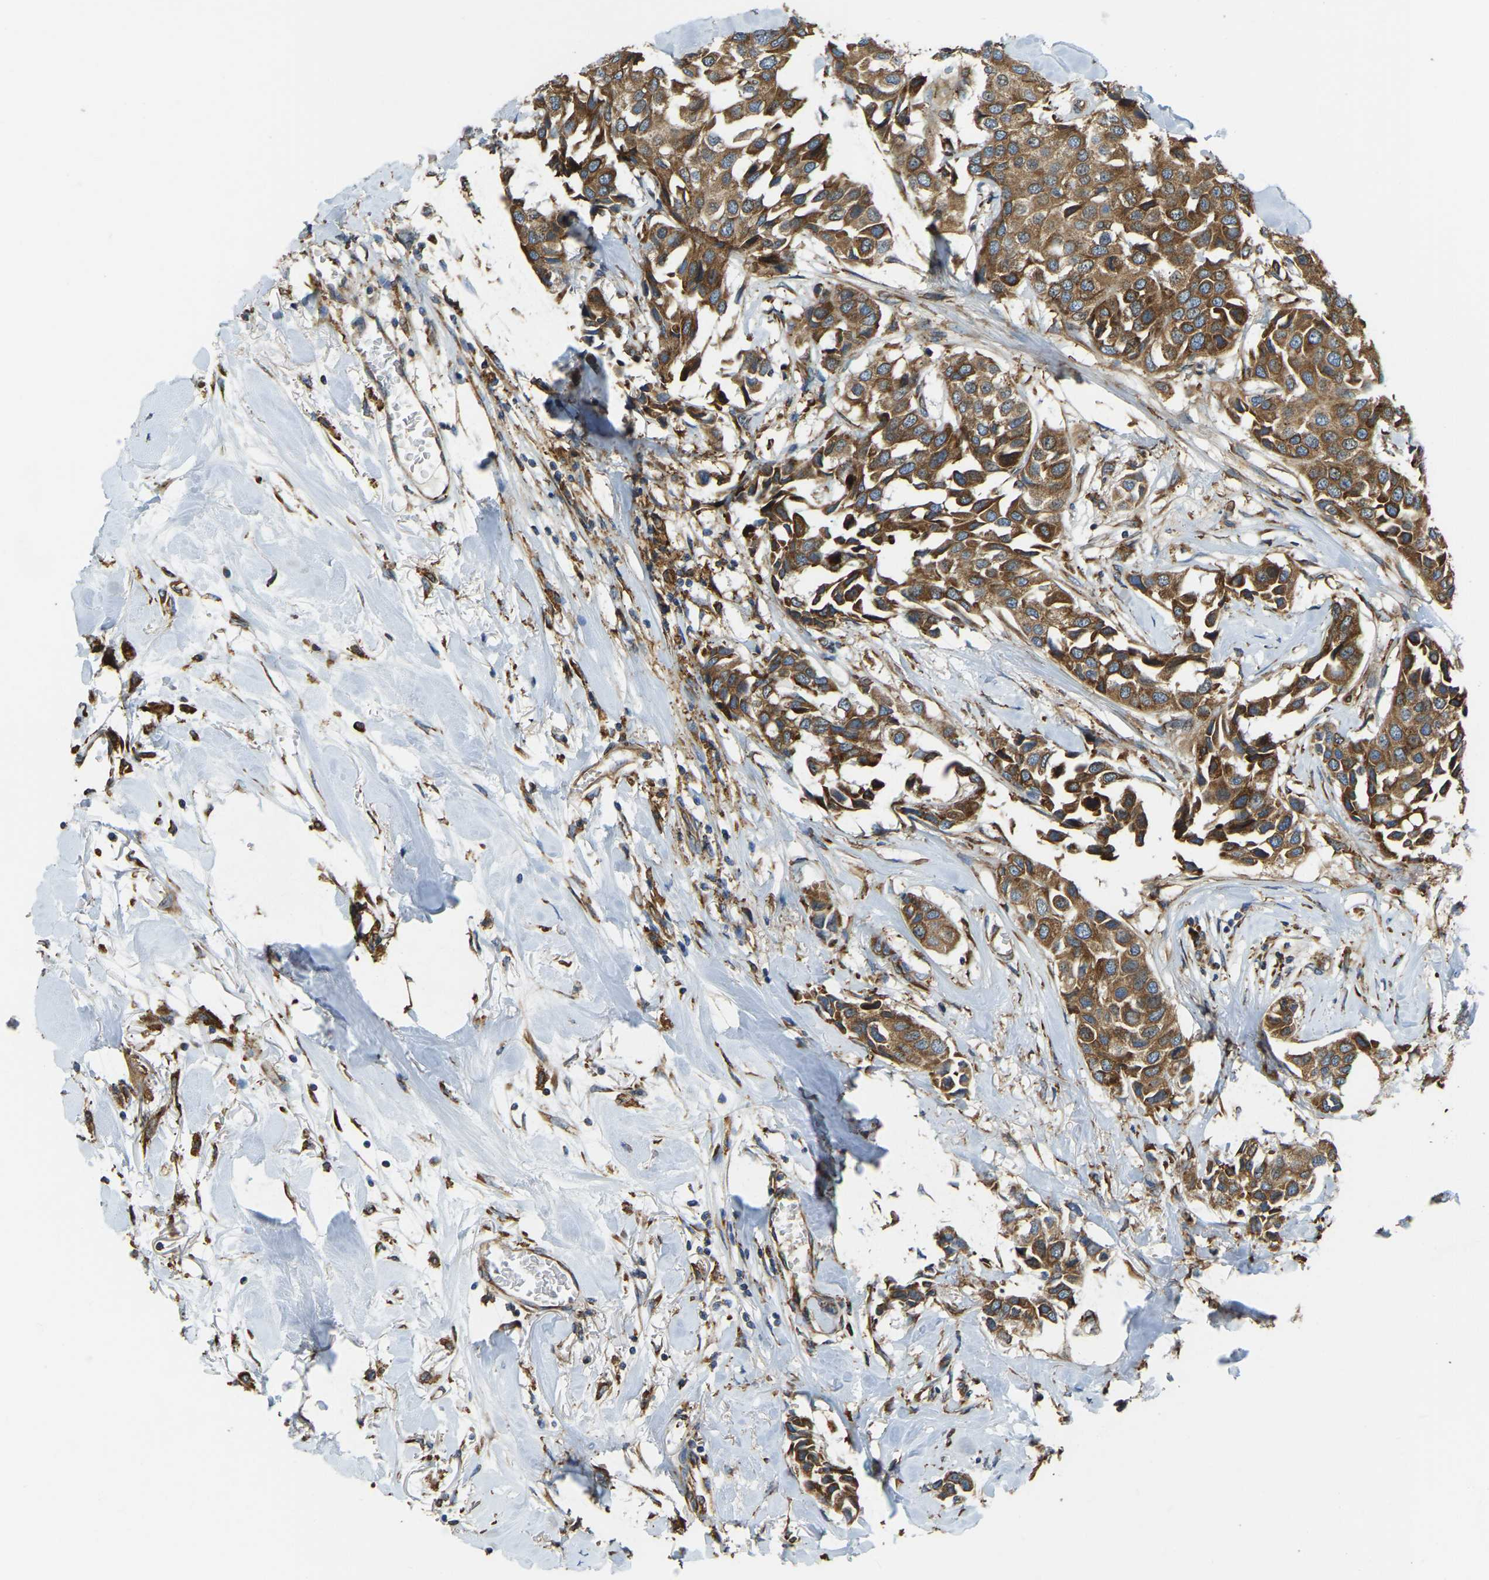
{"staining": {"intensity": "moderate", "quantity": ">75%", "location": "cytoplasmic/membranous"}, "tissue": "breast cancer", "cell_type": "Tumor cells", "image_type": "cancer", "snomed": [{"axis": "morphology", "description": "Duct carcinoma"}, {"axis": "topography", "description": "Breast"}], "caption": "A histopathology image of intraductal carcinoma (breast) stained for a protein reveals moderate cytoplasmic/membranous brown staining in tumor cells. (DAB (3,3'-diaminobenzidine) IHC with brightfield microscopy, high magnification).", "gene": "RNF115", "patient": {"sex": "female", "age": 80}}